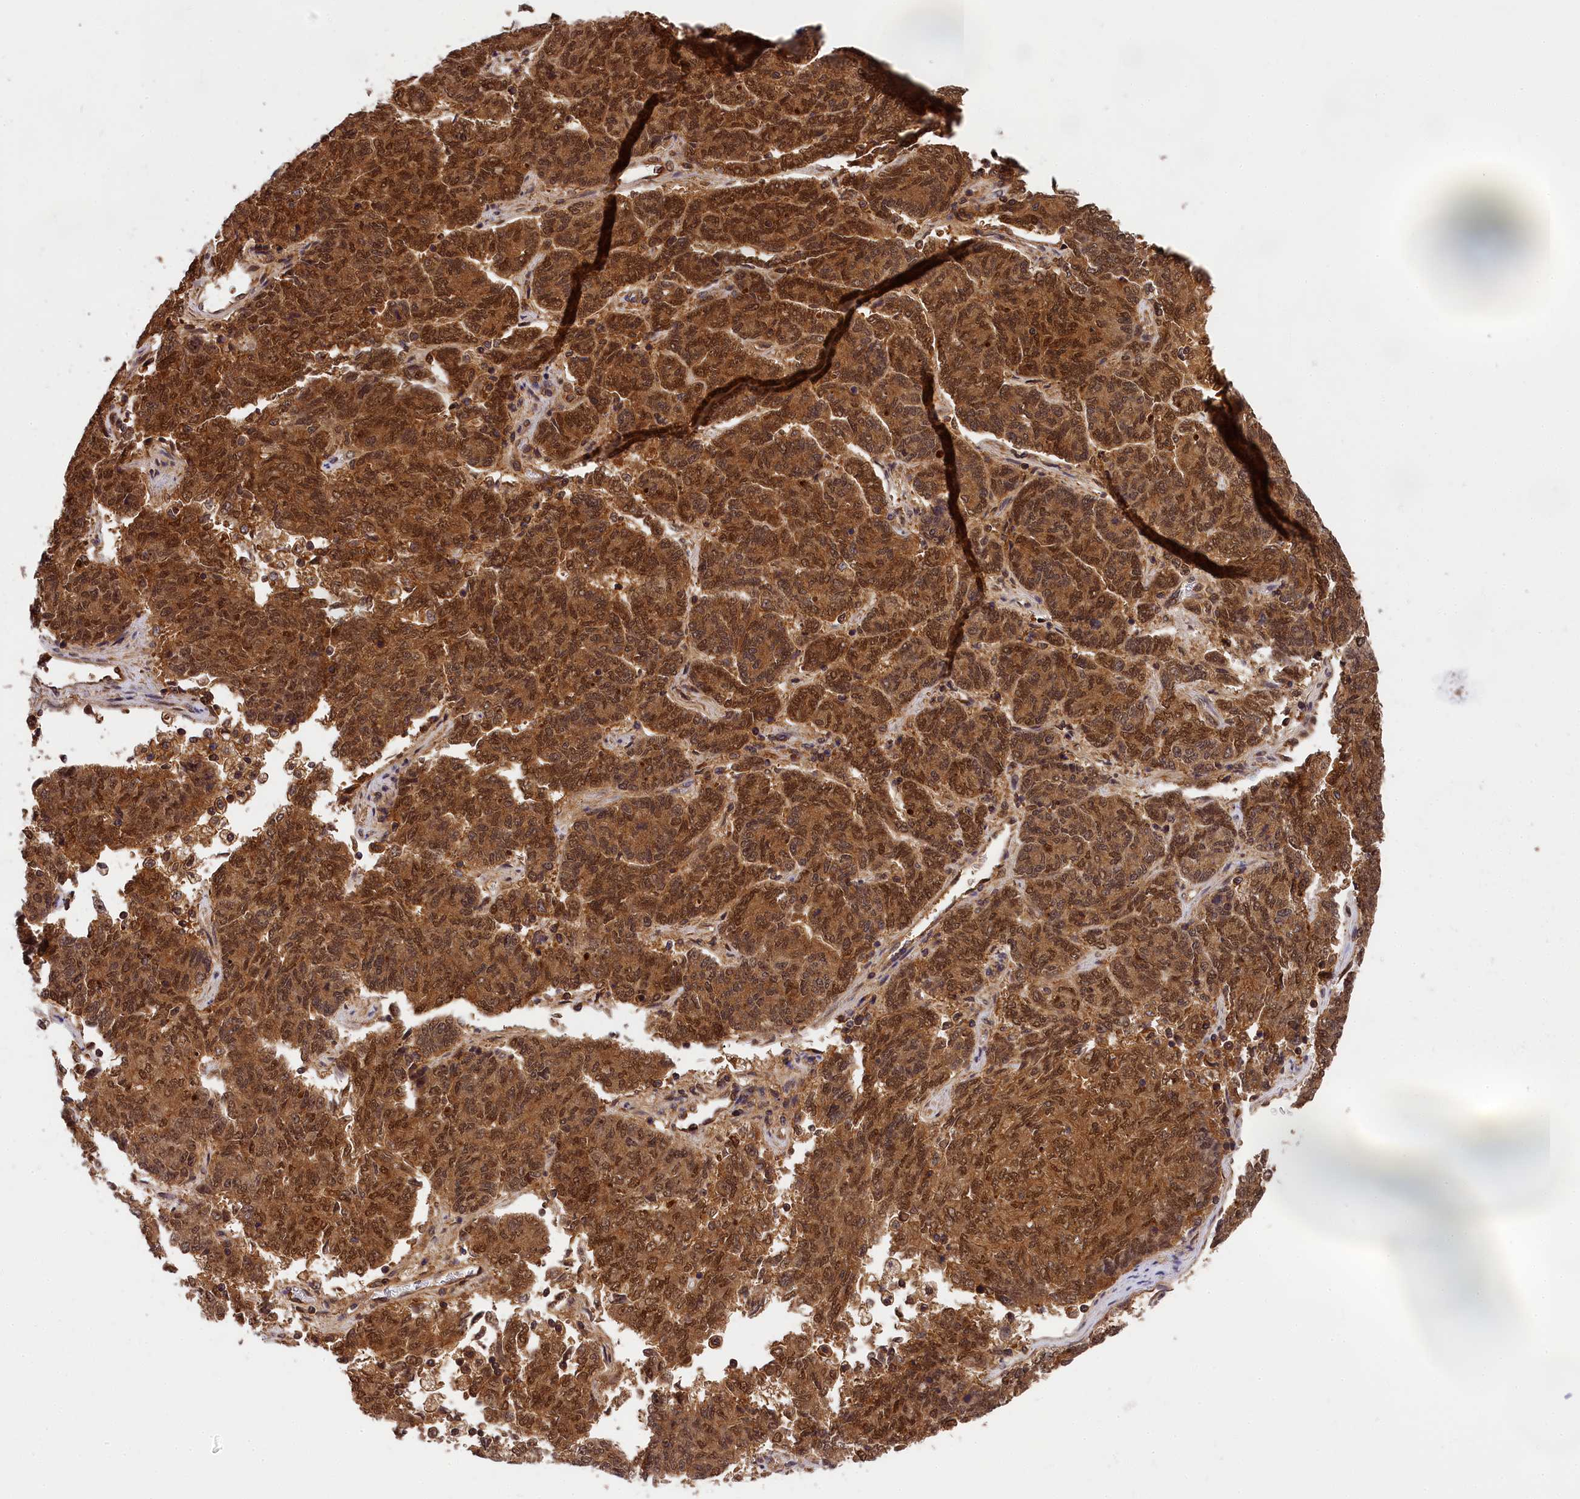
{"staining": {"intensity": "strong", "quantity": ">75%", "location": "cytoplasmic/membranous,nuclear"}, "tissue": "endometrial cancer", "cell_type": "Tumor cells", "image_type": "cancer", "snomed": [{"axis": "morphology", "description": "Adenocarcinoma, NOS"}, {"axis": "topography", "description": "Endometrium"}], "caption": "Human endometrial cancer stained for a protein (brown) reveals strong cytoplasmic/membranous and nuclear positive positivity in approximately >75% of tumor cells.", "gene": "EIF6", "patient": {"sex": "female", "age": 80}}